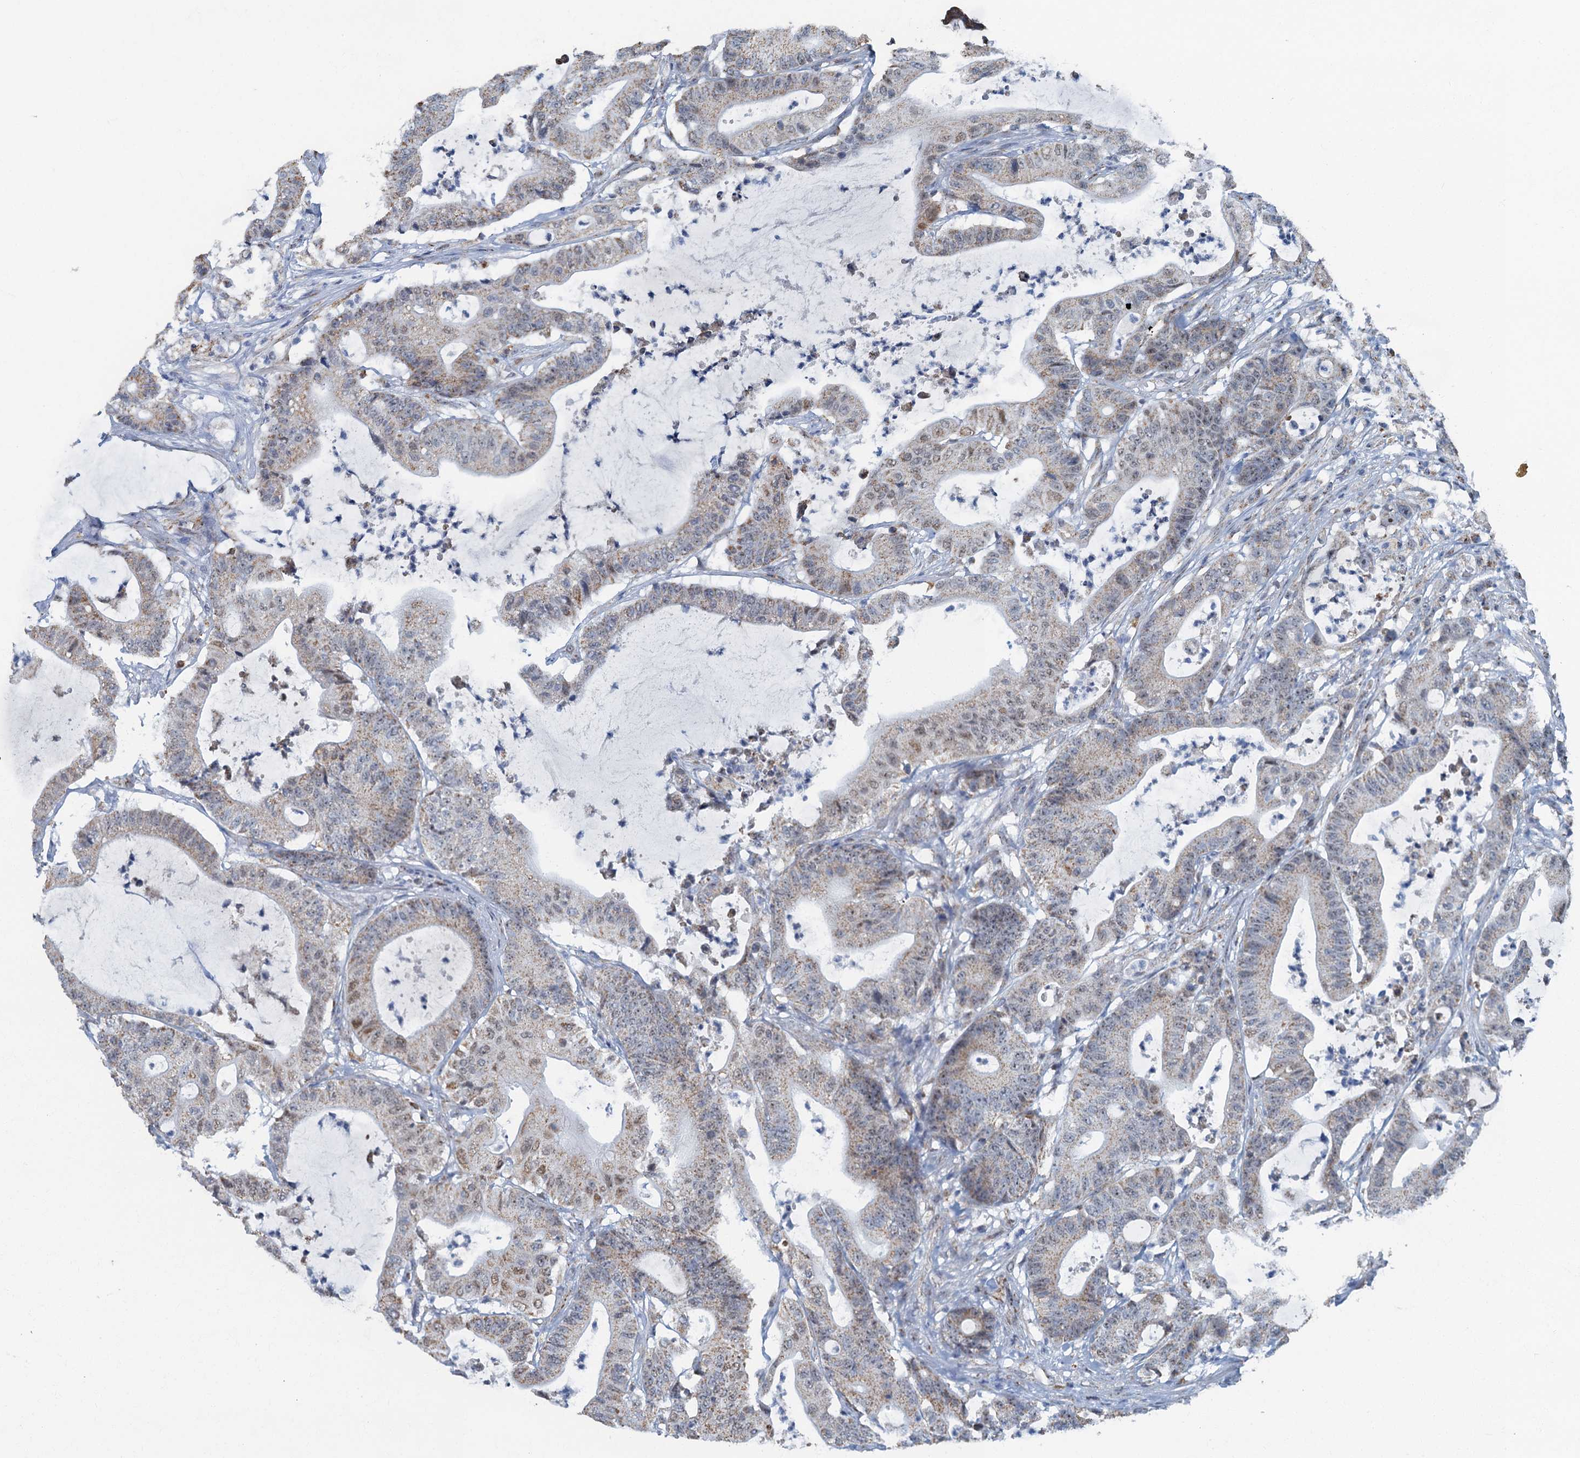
{"staining": {"intensity": "weak", "quantity": "25%-75%", "location": "cytoplasmic/membranous,nuclear"}, "tissue": "colorectal cancer", "cell_type": "Tumor cells", "image_type": "cancer", "snomed": [{"axis": "morphology", "description": "Adenocarcinoma, NOS"}, {"axis": "topography", "description": "Colon"}], "caption": "Weak cytoplasmic/membranous and nuclear staining for a protein is appreciated in about 25%-75% of tumor cells of colorectal cancer using immunohistochemistry.", "gene": "RAD9B", "patient": {"sex": "female", "age": 84}}